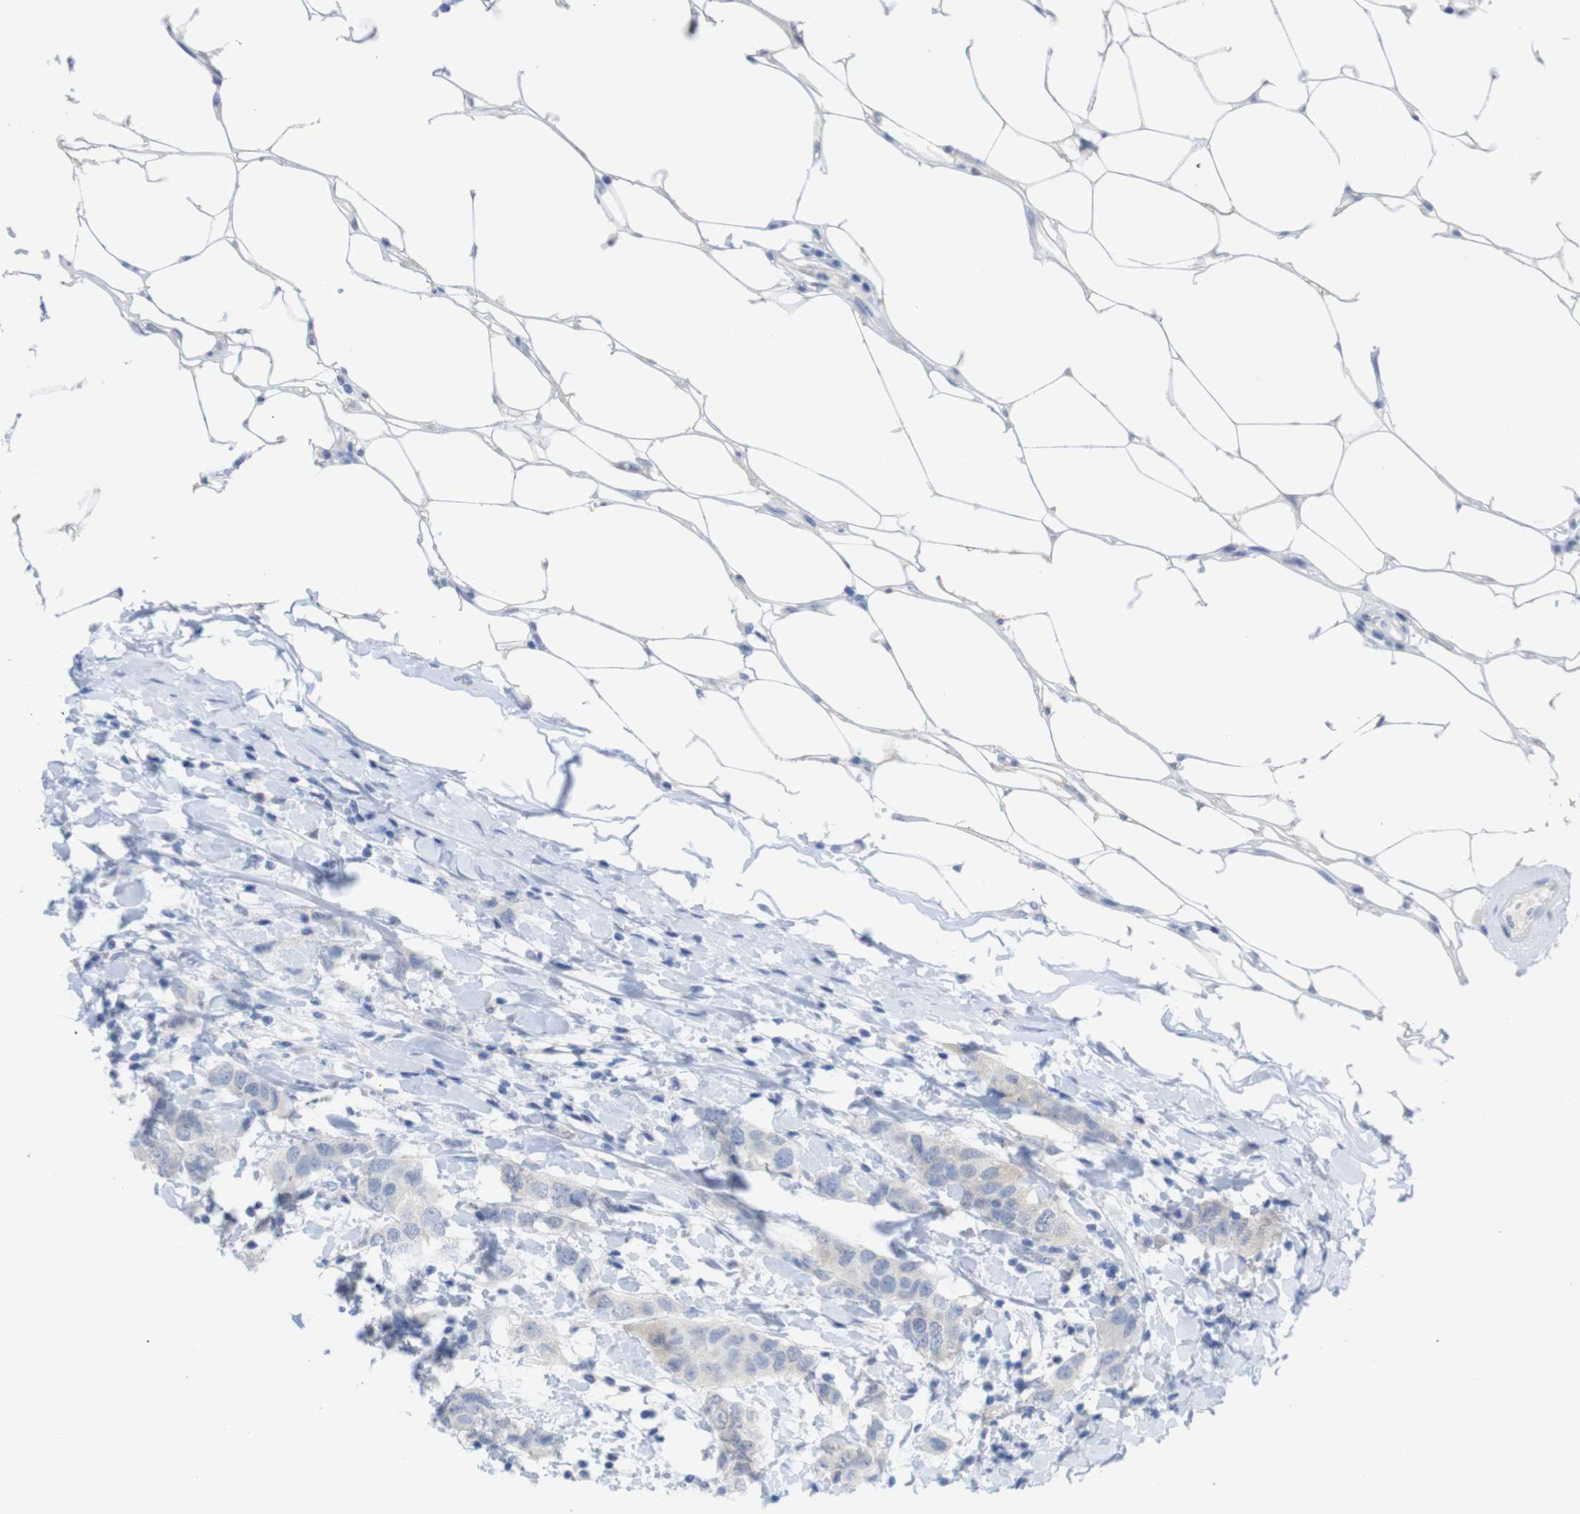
{"staining": {"intensity": "weak", "quantity": "<25%", "location": "cytoplasmic/membranous"}, "tissue": "breast cancer", "cell_type": "Tumor cells", "image_type": "cancer", "snomed": [{"axis": "morphology", "description": "Duct carcinoma"}, {"axis": "topography", "description": "Breast"}], "caption": "IHC histopathology image of neoplastic tissue: breast cancer stained with DAB displays no significant protein expression in tumor cells.", "gene": "PNMA1", "patient": {"sex": "female", "age": 50}}